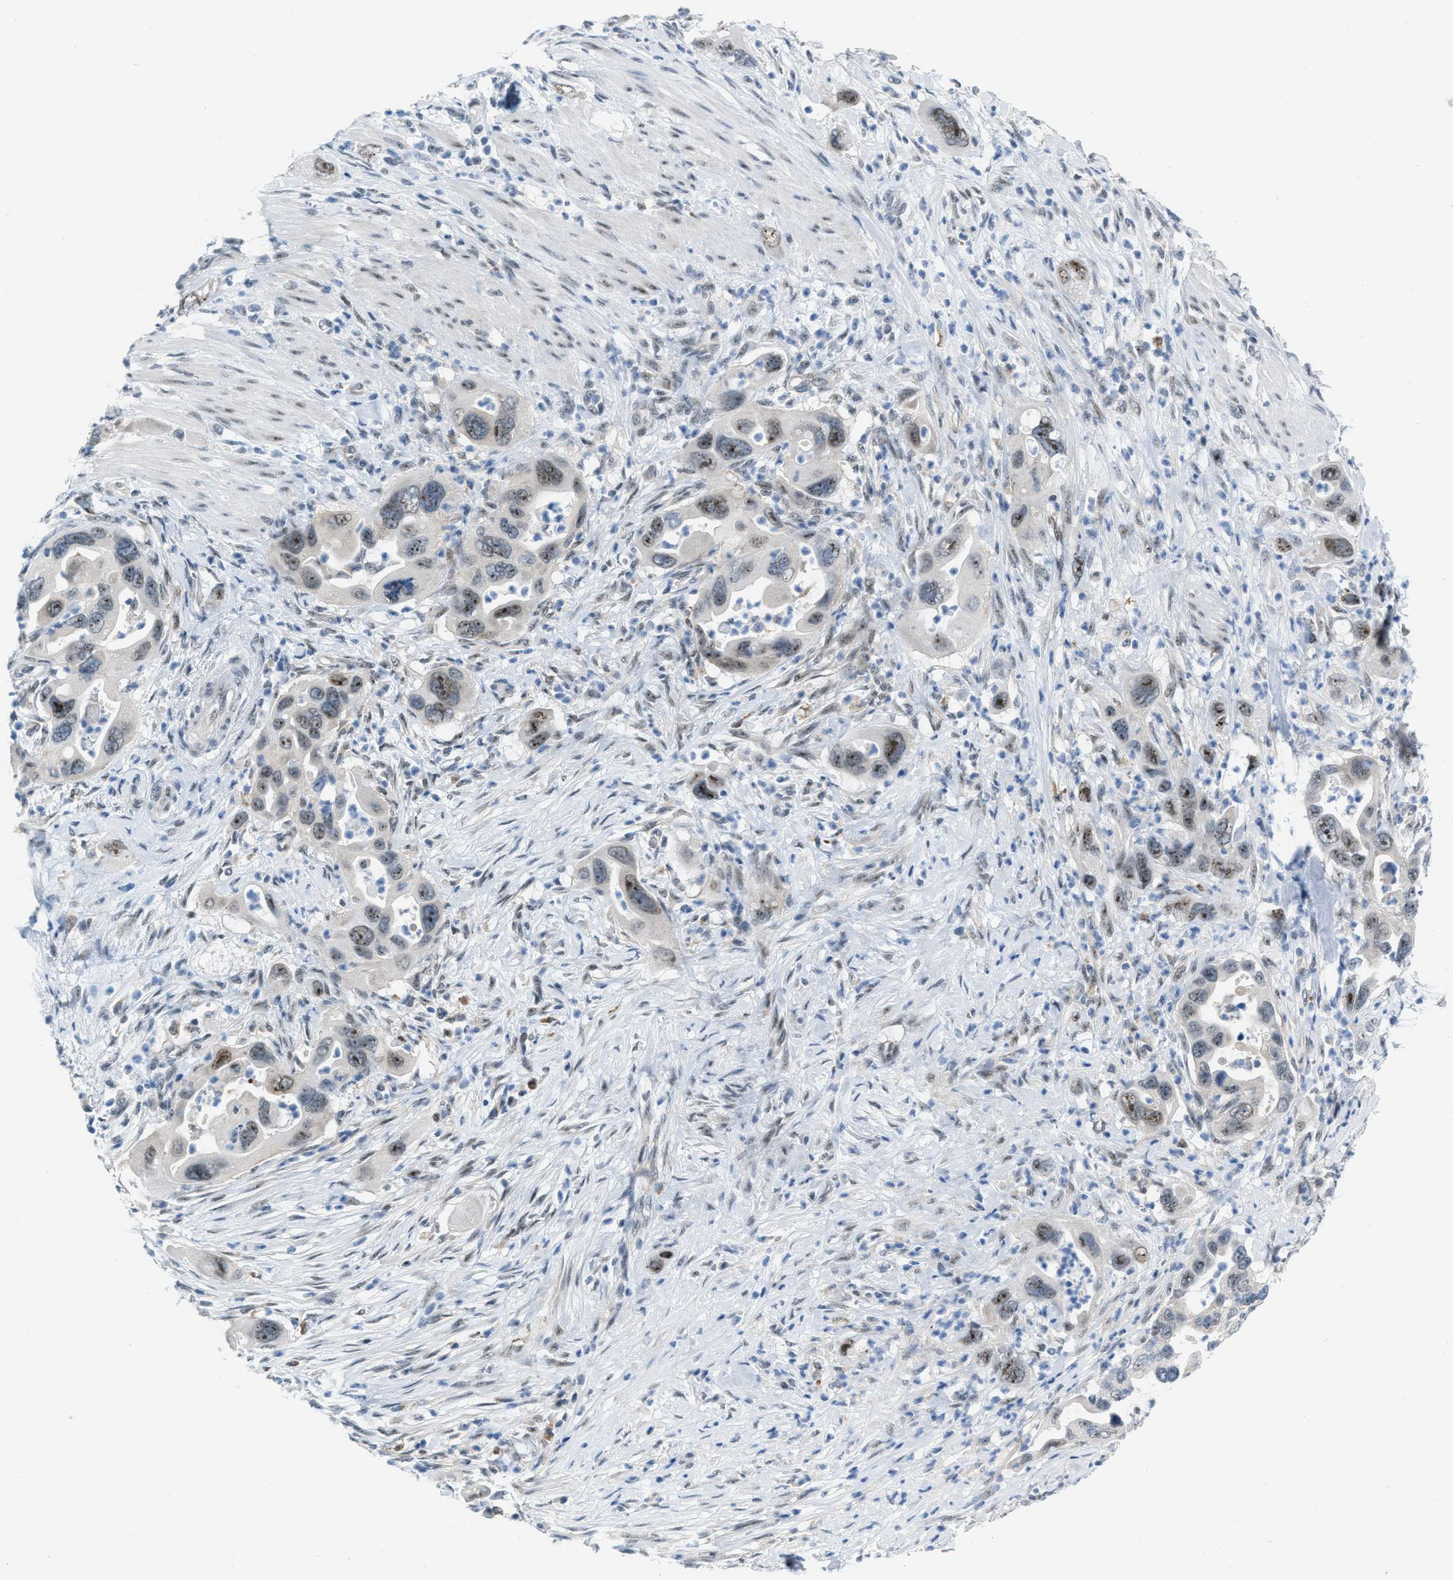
{"staining": {"intensity": "moderate", "quantity": ">75%", "location": "nuclear"}, "tissue": "pancreatic cancer", "cell_type": "Tumor cells", "image_type": "cancer", "snomed": [{"axis": "morphology", "description": "Adenocarcinoma, NOS"}, {"axis": "topography", "description": "Pancreas"}], "caption": "IHC of human pancreatic adenocarcinoma shows medium levels of moderate nuclear positivity in approximately >75% of tumor cells. (brown staining indicates protein expression, while blue staining denotes nuclei).", "gene": "PHRF1", "patient": {"sex": "female", "age": 70}}